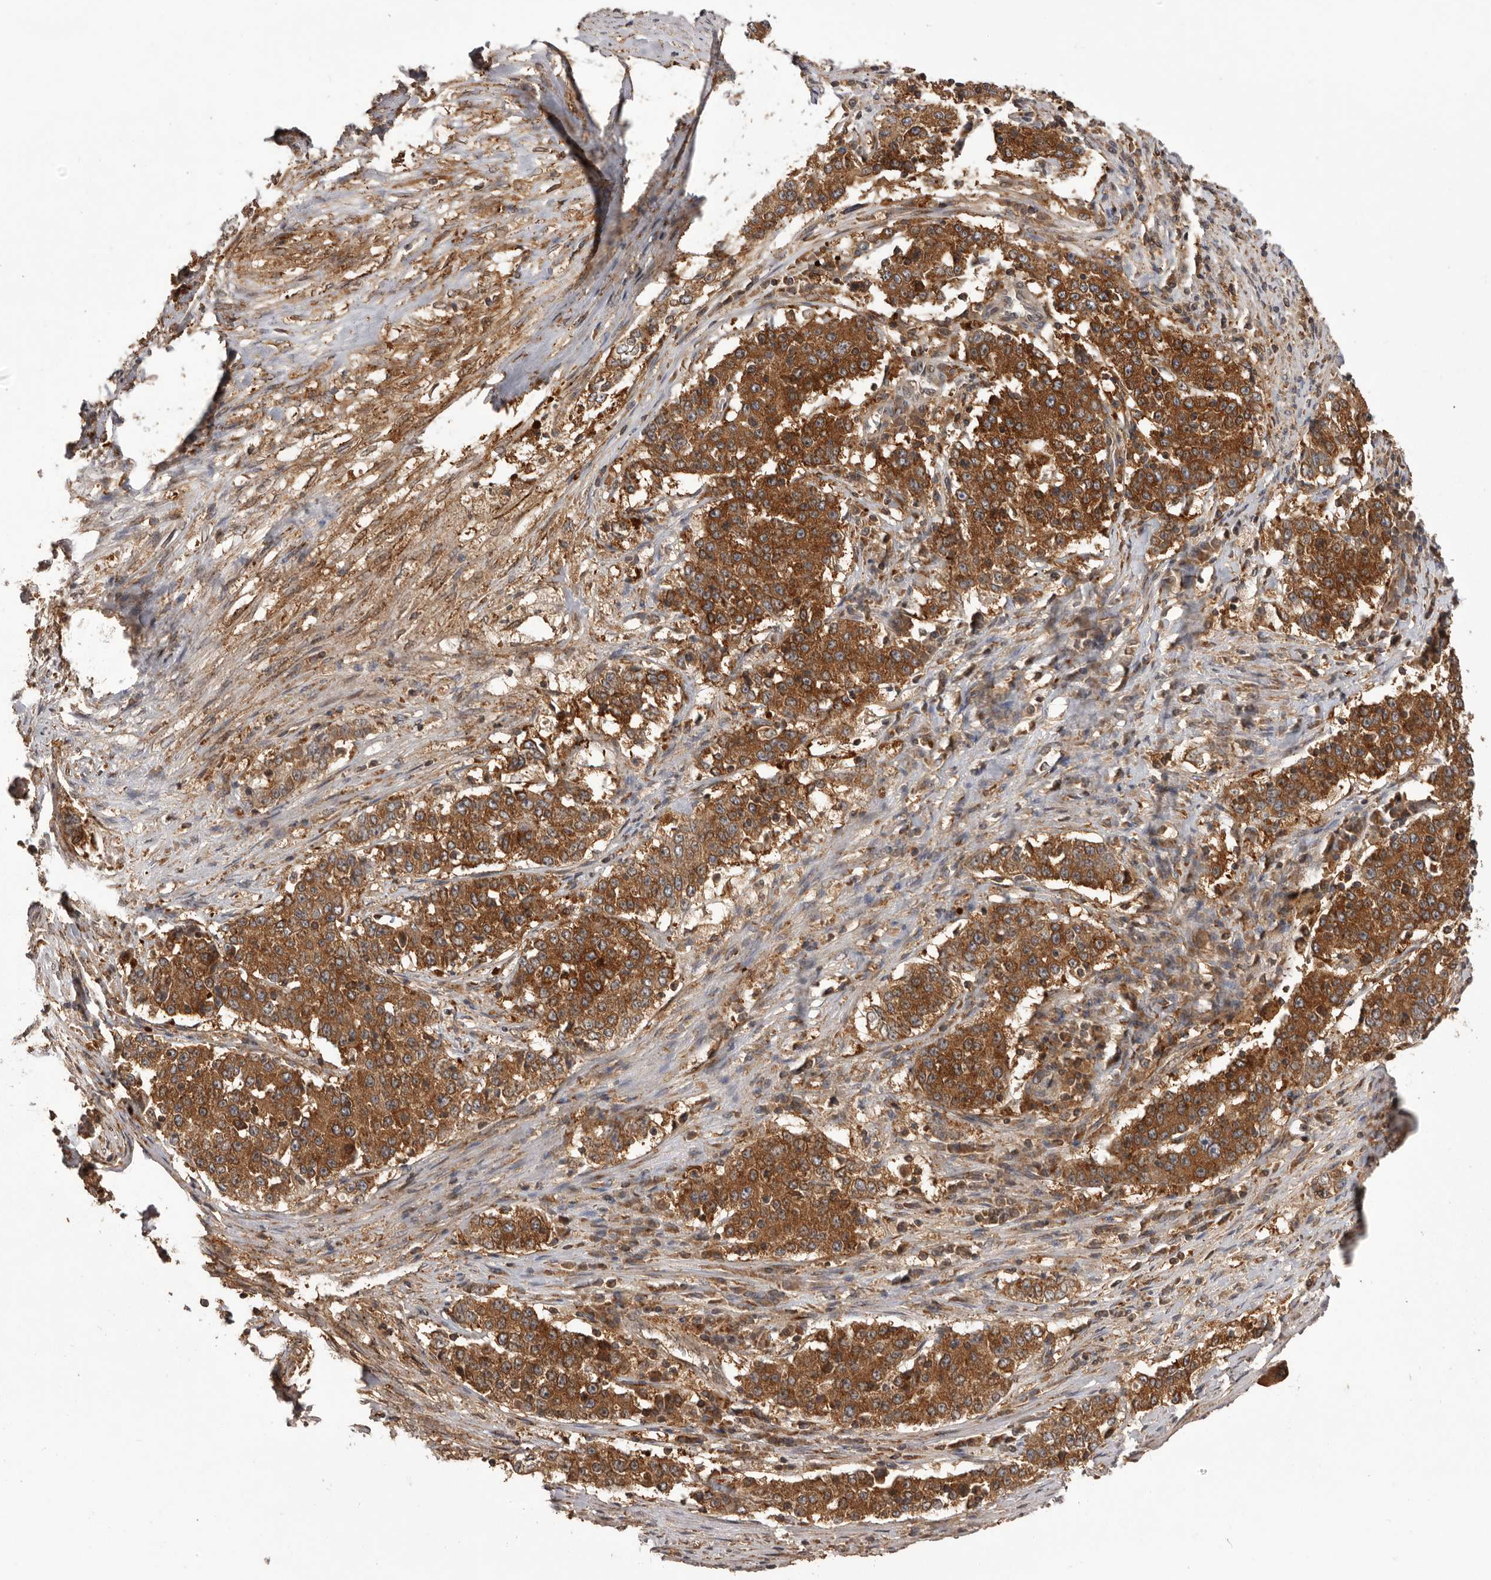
{"staining": {"intensity": "strong", "quantity": ">75%", "location": "cytoplasmic/membranous"}, "tissue": "stomach cancer", "cell_type": "Tumor cells", "image_type": "cancer", "snomed": [{"axis": "morphology", "description": "Adenocarcinoma, NOS"}, {"axis": "topography", "description": "Stomach"}], "caption": "Stomach cancer stained with a protein marker reveals strong staining in tumor cells.", "gene": "SLC22A3", "patient": {"sex": "male", "age": 59}}